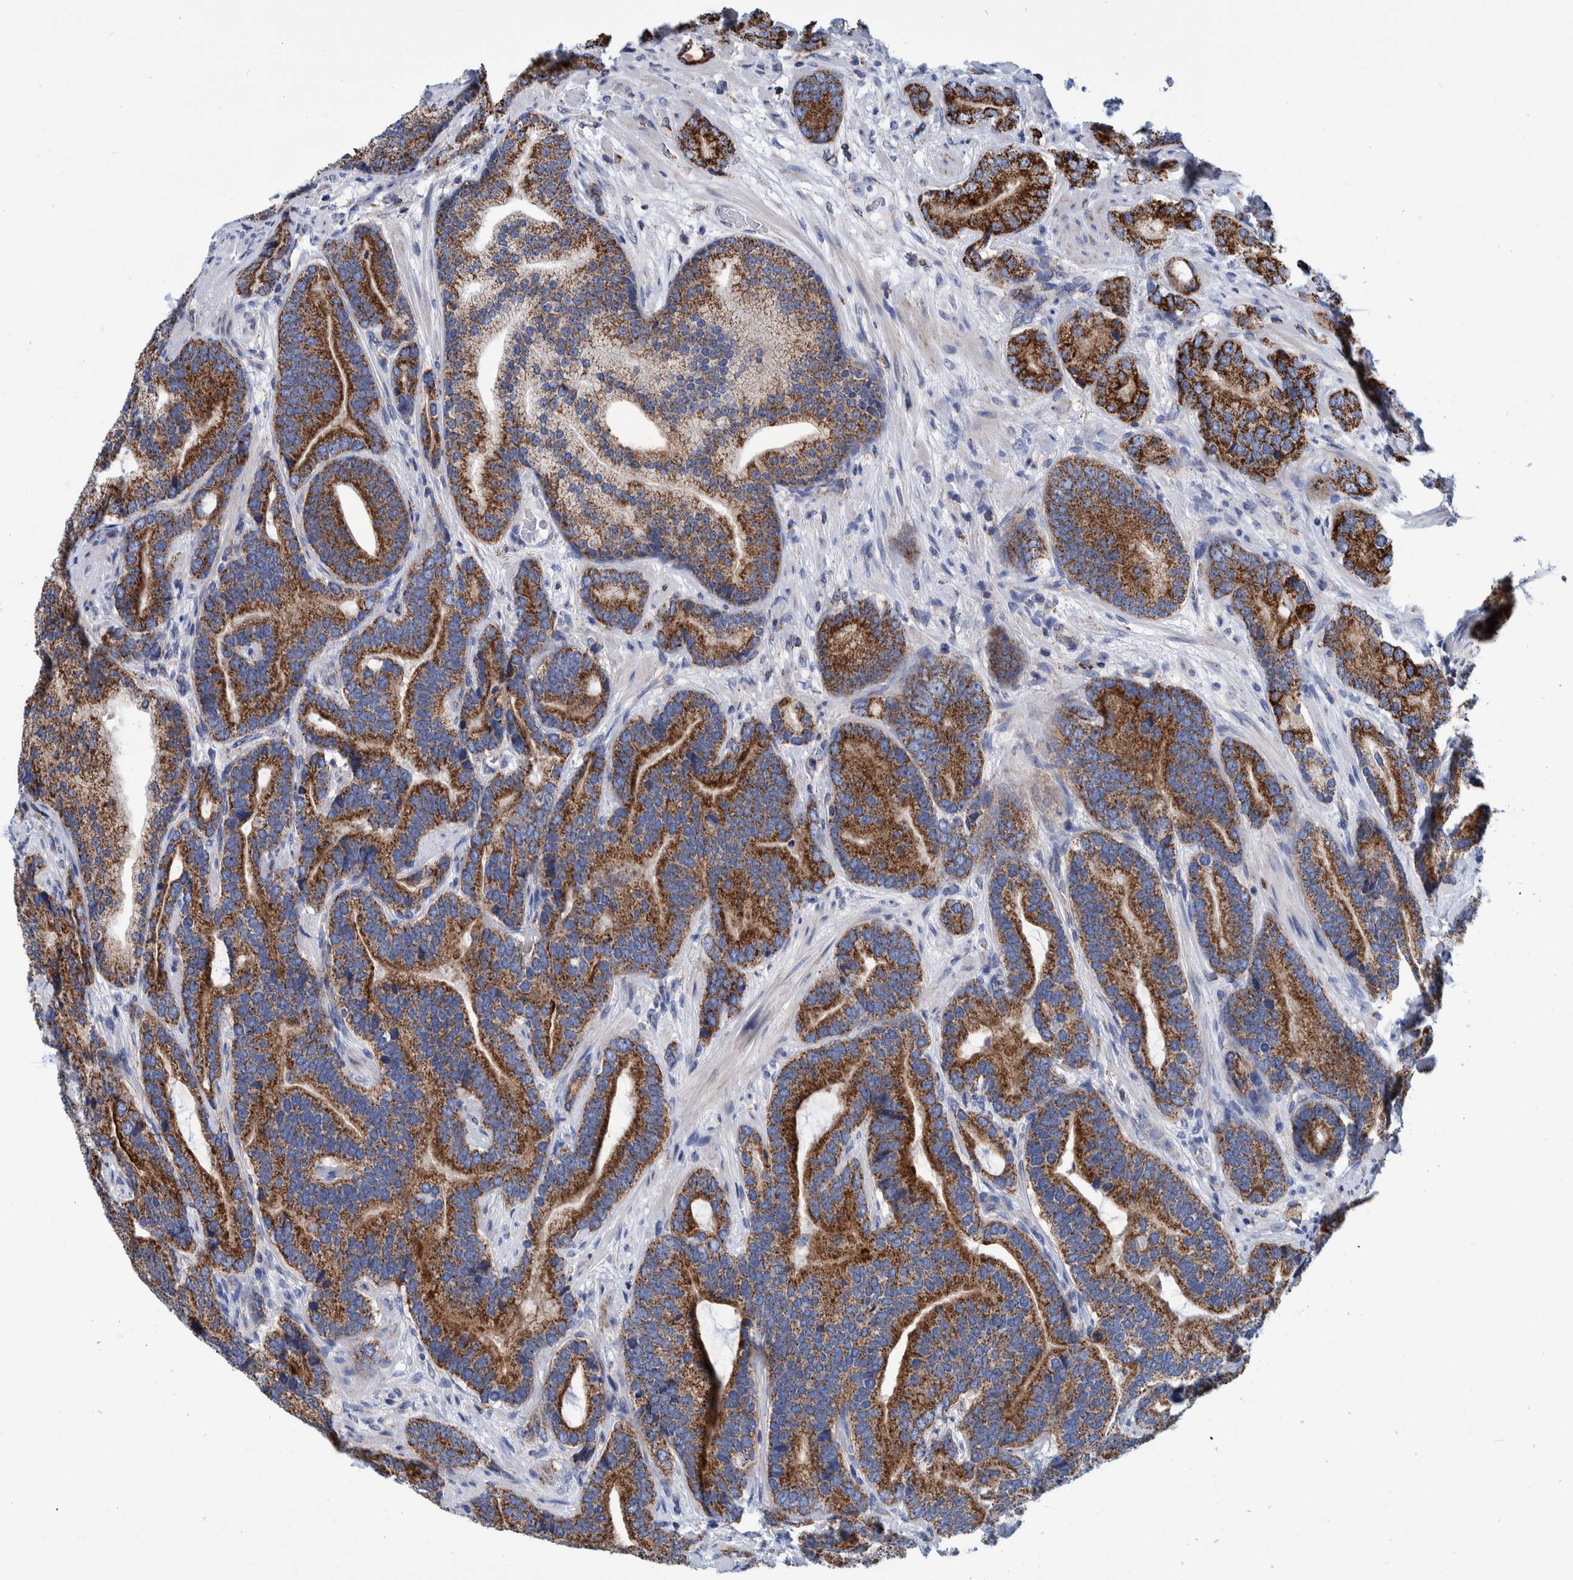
{"staining": {"intensity": "strong", "quantity": ">75%", "location": "cytoplasmic/membranous"}, "tissue": "prostate cancer", "cell_type": "Tumor cells", "image_type": "cancer", "snomed": [{"axis": "morphology", "description": "Adenocarcinoma, High grade"}, {"axis": "topography", "description": "Prostate"}], "caption": "An immunohistochemistry micrograph of neoplastic tissue is shown. Protein staining in brown labels strong cytoplasmic/membranous positivity in prostate high-grade adenocarcinoma within tumor cells.", "gene": "BZW2", "patient": {"sex": "male", "age": 55}}